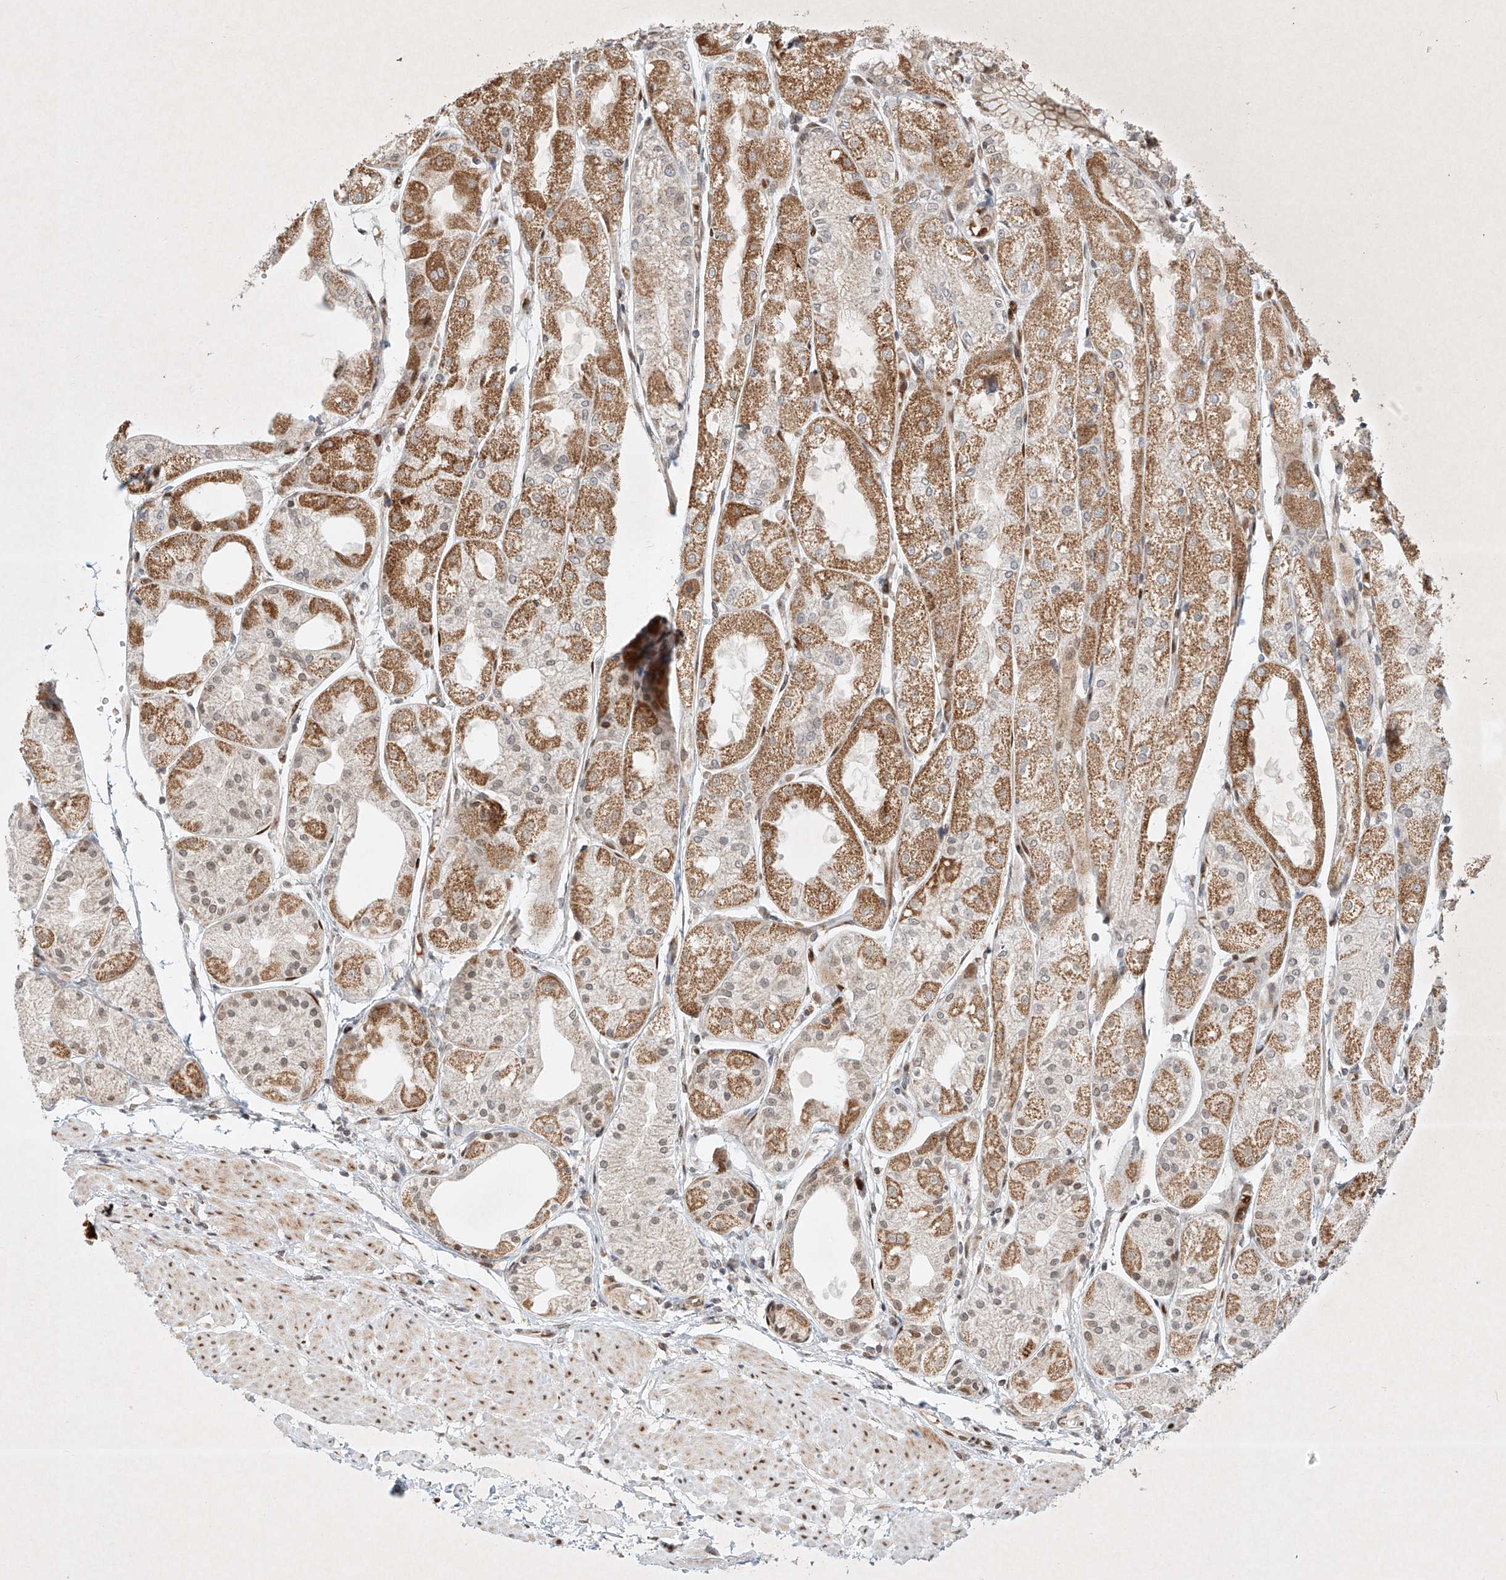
{"staining": {"intensity": "moderate", "quantity": ">75%", "location": "cytoplasmic/membranous,nuclear"}, "tissue": "stomach", "cell_type": "Glandular cells", "image_type": "normal", "snomed": [{"axis": "morphology", "description": "Normal tissue, NOS"}, {"axis": "topography", "description": "Stomach, upper"}], "caption": "High-power microscopy captured an IHC image of normal stomach, revealing moderate cytoplasmic/membranous,nuclear staining in approximately >75% of glandular cells.", "gene": "EPG5", "patient": {"sex": "male", "age": 72}}